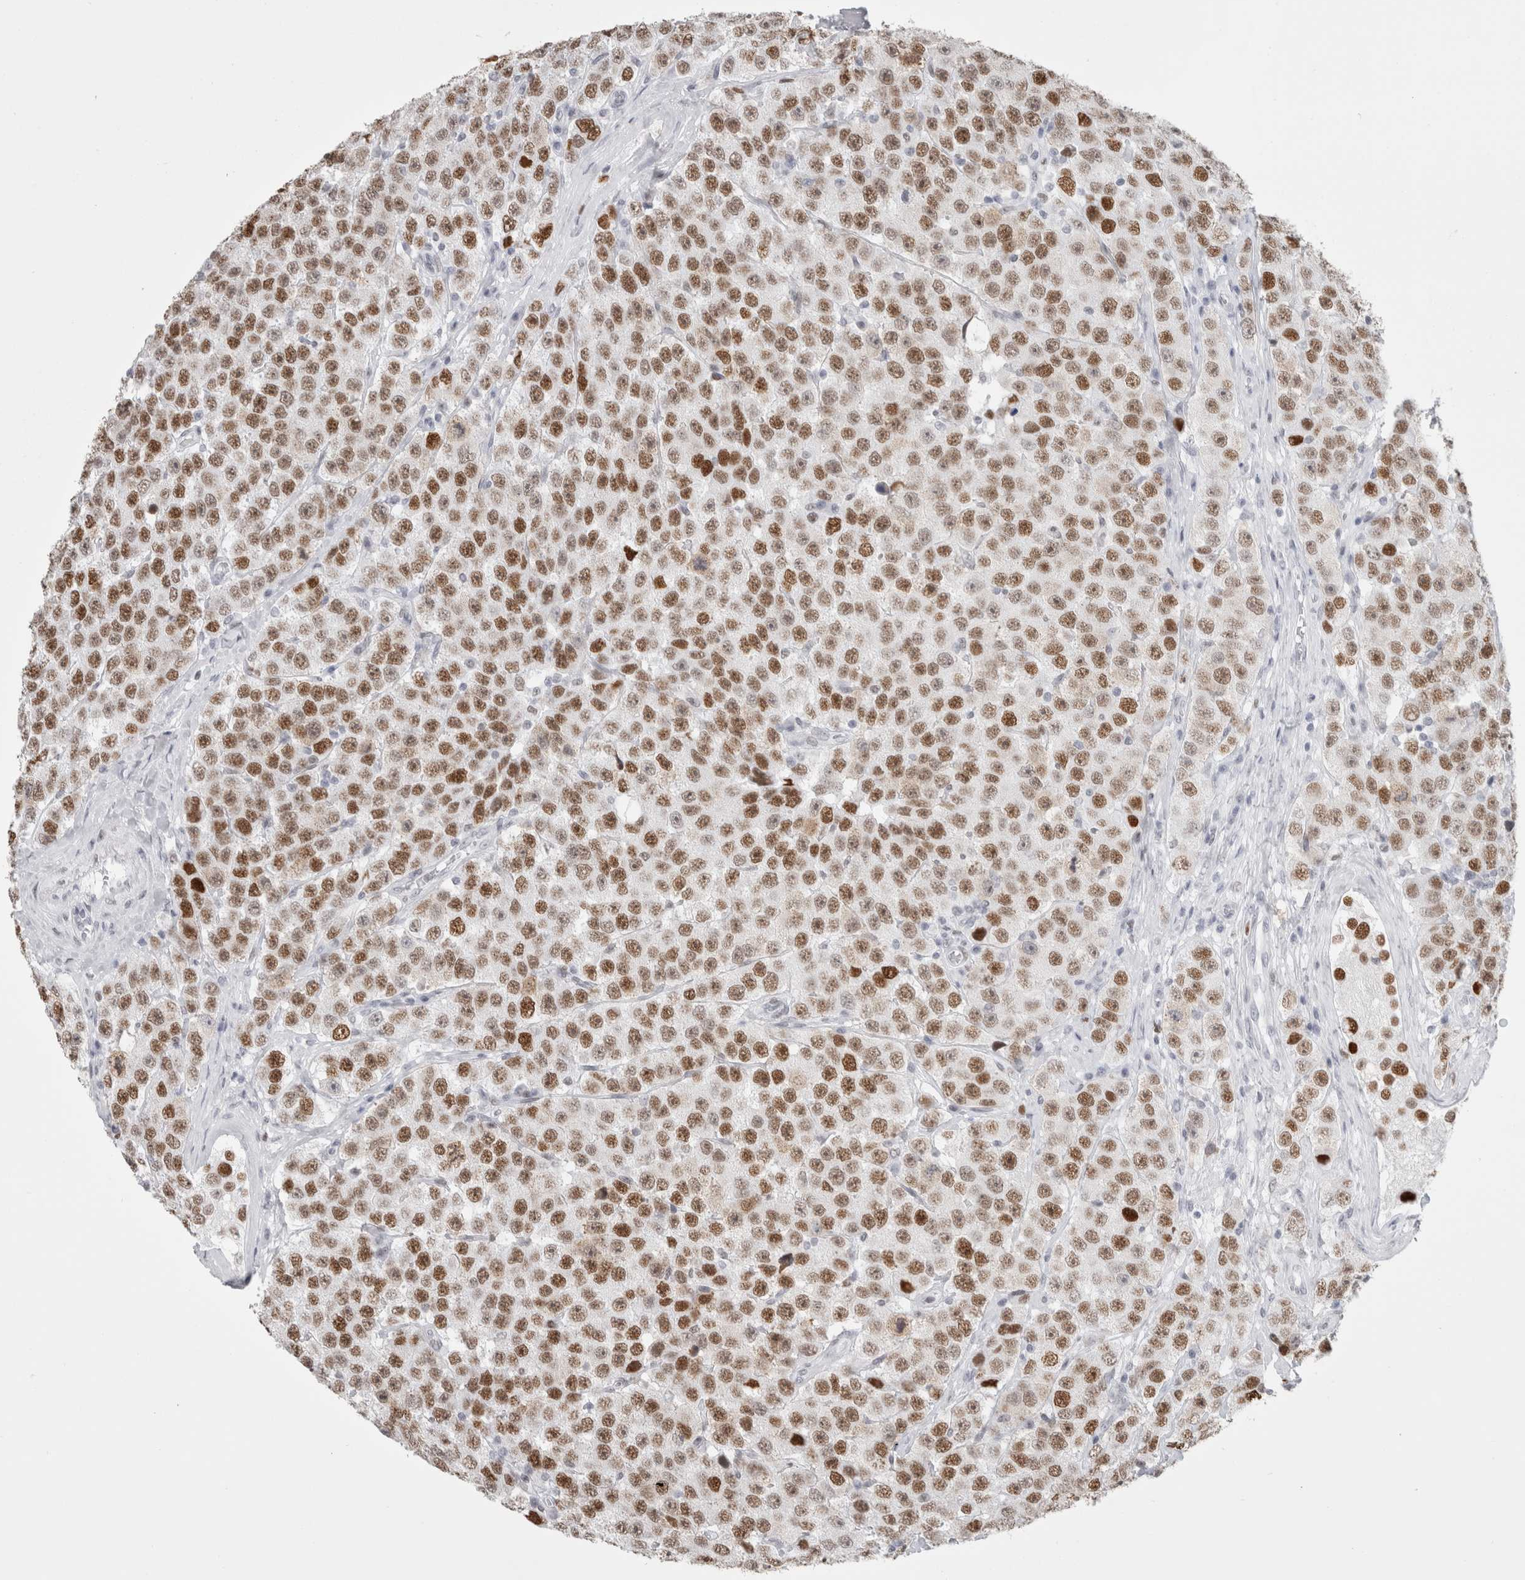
{"staining": {"intensity": "moderate", "quantity": ">75%", "location": "nuclear"}, "tissue": "testis cancer", "cell_type": "Tumor cells", "image_type": "cancer", "snomed": [{"axis": "morphology", "description": "Seminoma, NOS"}, {"axis": "morphology", "description": "Carcinoma, Embryonal, NOS"}, {"axis": "topography", "description": "Testis"}], "caption": "Moderate nuclear positivity is seen in about >75% of tumor cells in testis cancer (embryonal carcinoma).", "gene": "SMARCC1", "patient": {"sex": "male", "age": 28}}